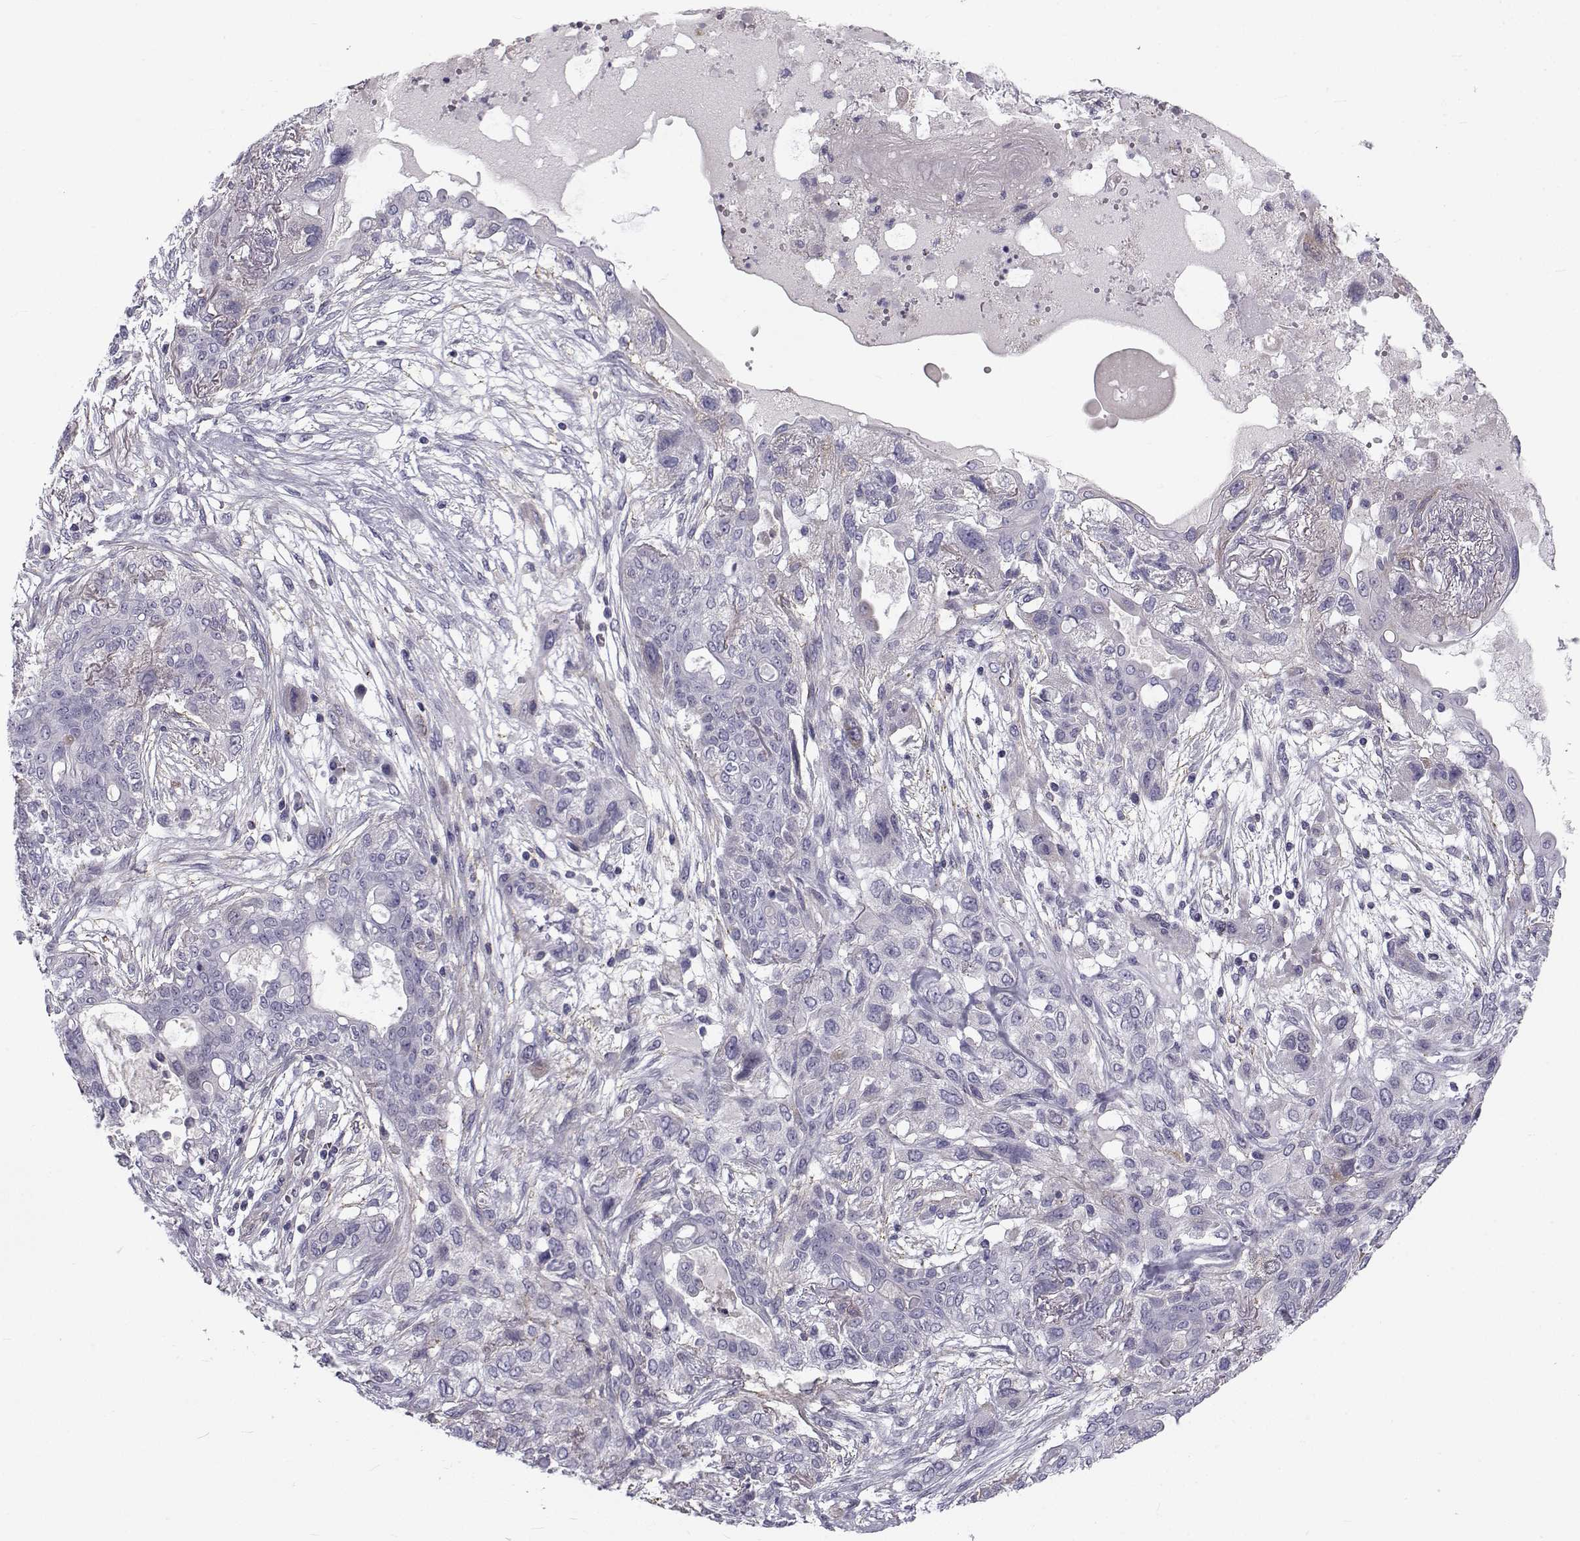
{"staining": {"intensity": "negative", "quantity": "none", "location": "none"}, "tissue": "lung cancer", "cell_type": "Tumor cells", "image_type": "cancer", "snomed": [{"axis": "morphology", "description": "Squamous cell carcinoma, NOS"}, {"axis": "topography", "description": "Lung"}], "caption": "A high-resolution histopathology image shows immunohistochemistry (IHC) staining of lung squamous cell carcinoma, which reveals no significant staining in tumor cells. Nuclei are stained in blue.", "gene": "LRRC27", "patient": {"sex": "female", "age": 70}}